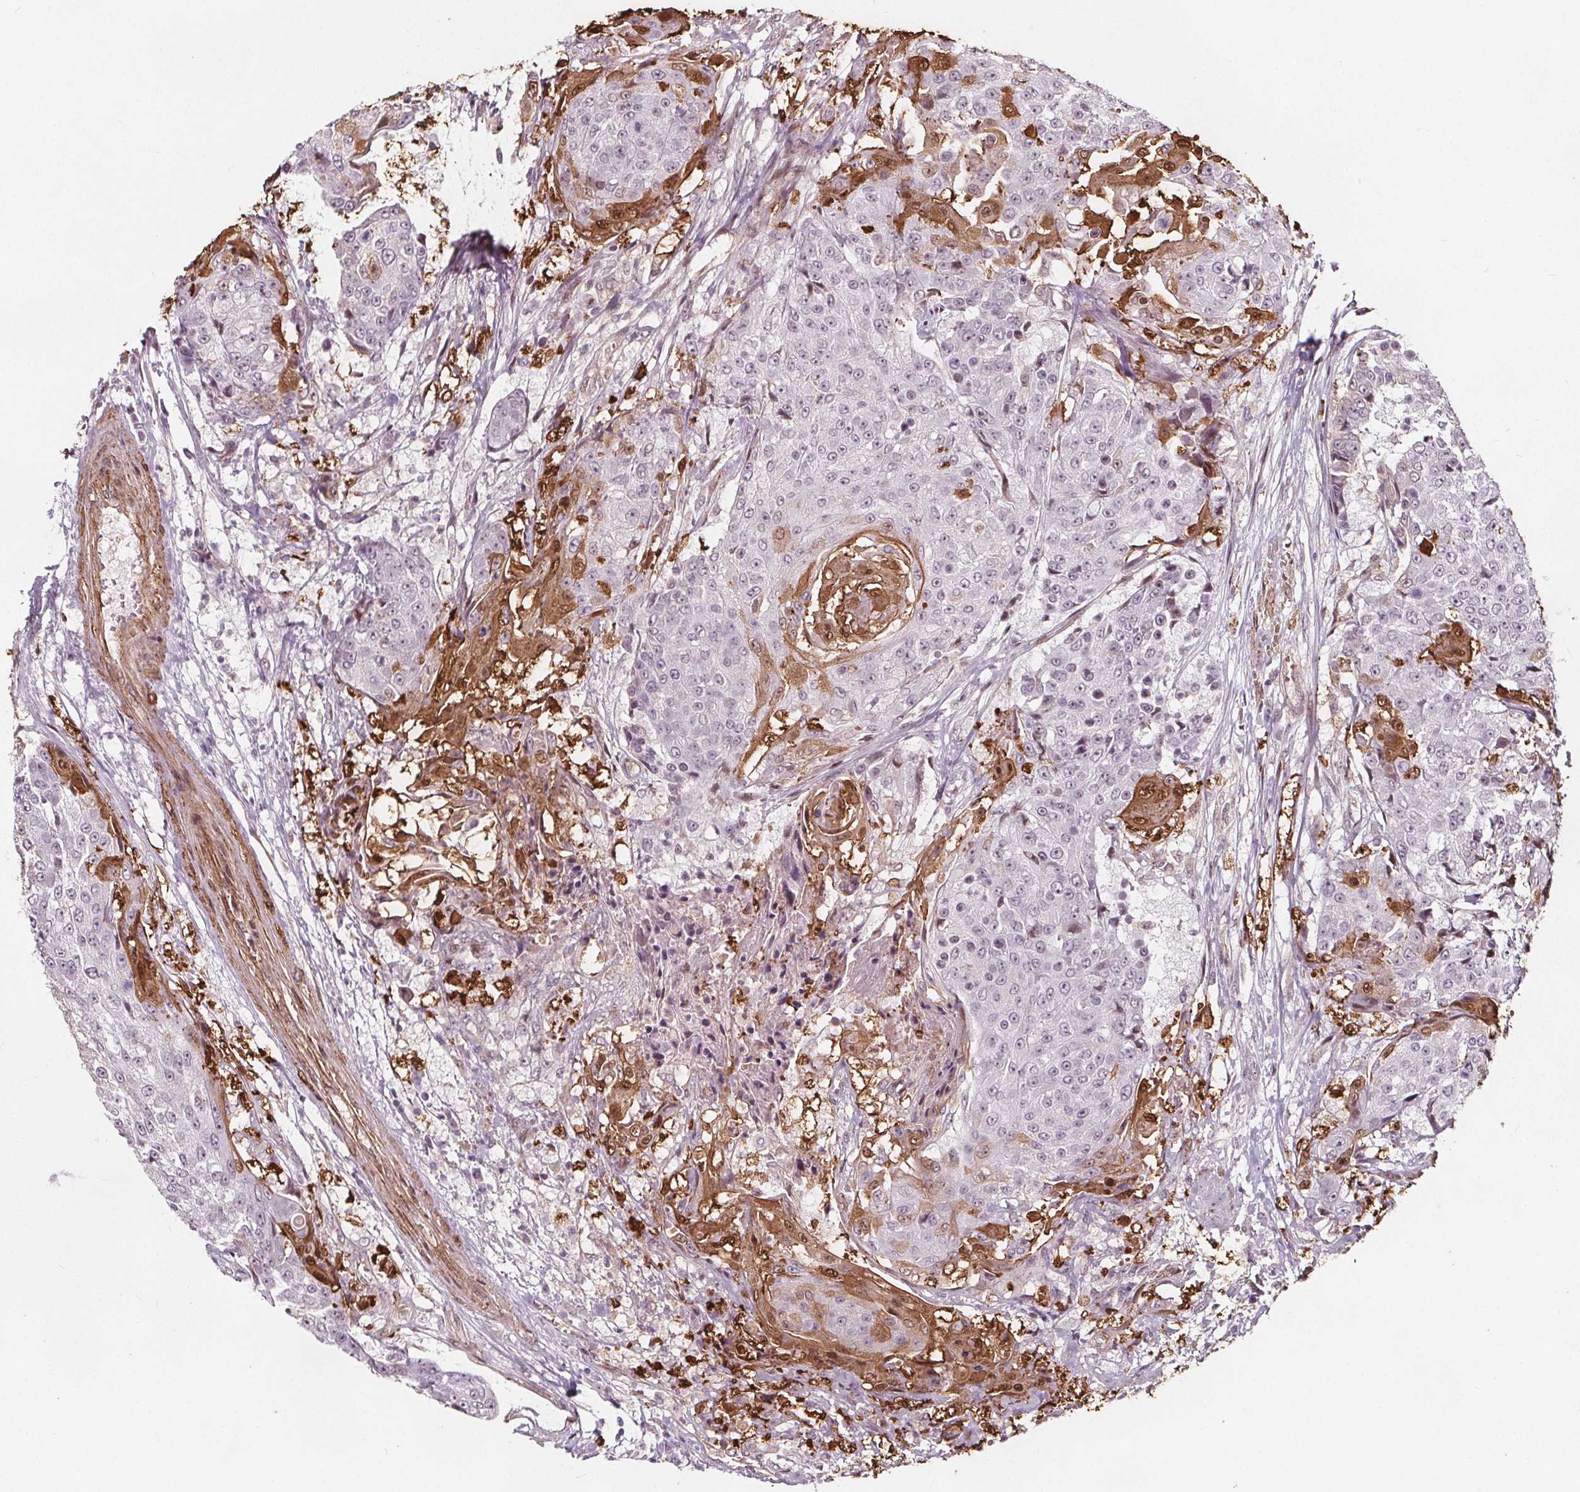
{"staining": {"intensity": "weak", "quantity": "<25%", "location": "nuclear"}, "tissue": "urothelial cancer", "cell_type": "Tumor cells", "image_type": "cancer", "snomed": [{"axis": "morphology", "description": "Urothelial carcinoma, High grade"}, {"axis": "topography", "description": "Urinary bladder"}], "caption": "DAB immunohistochemical staining of human urothelial cancer exhibits no significant staining in tumor cells. The staining was performed using DAB (3,3'-diaminobenzidine) to visualize the protein expression in brown, while the nuclei were stained in blue with hematoxylin (Magnification: 20x).", "gene": "HAS1", "patient": {"sex": "female", "age": 63}}